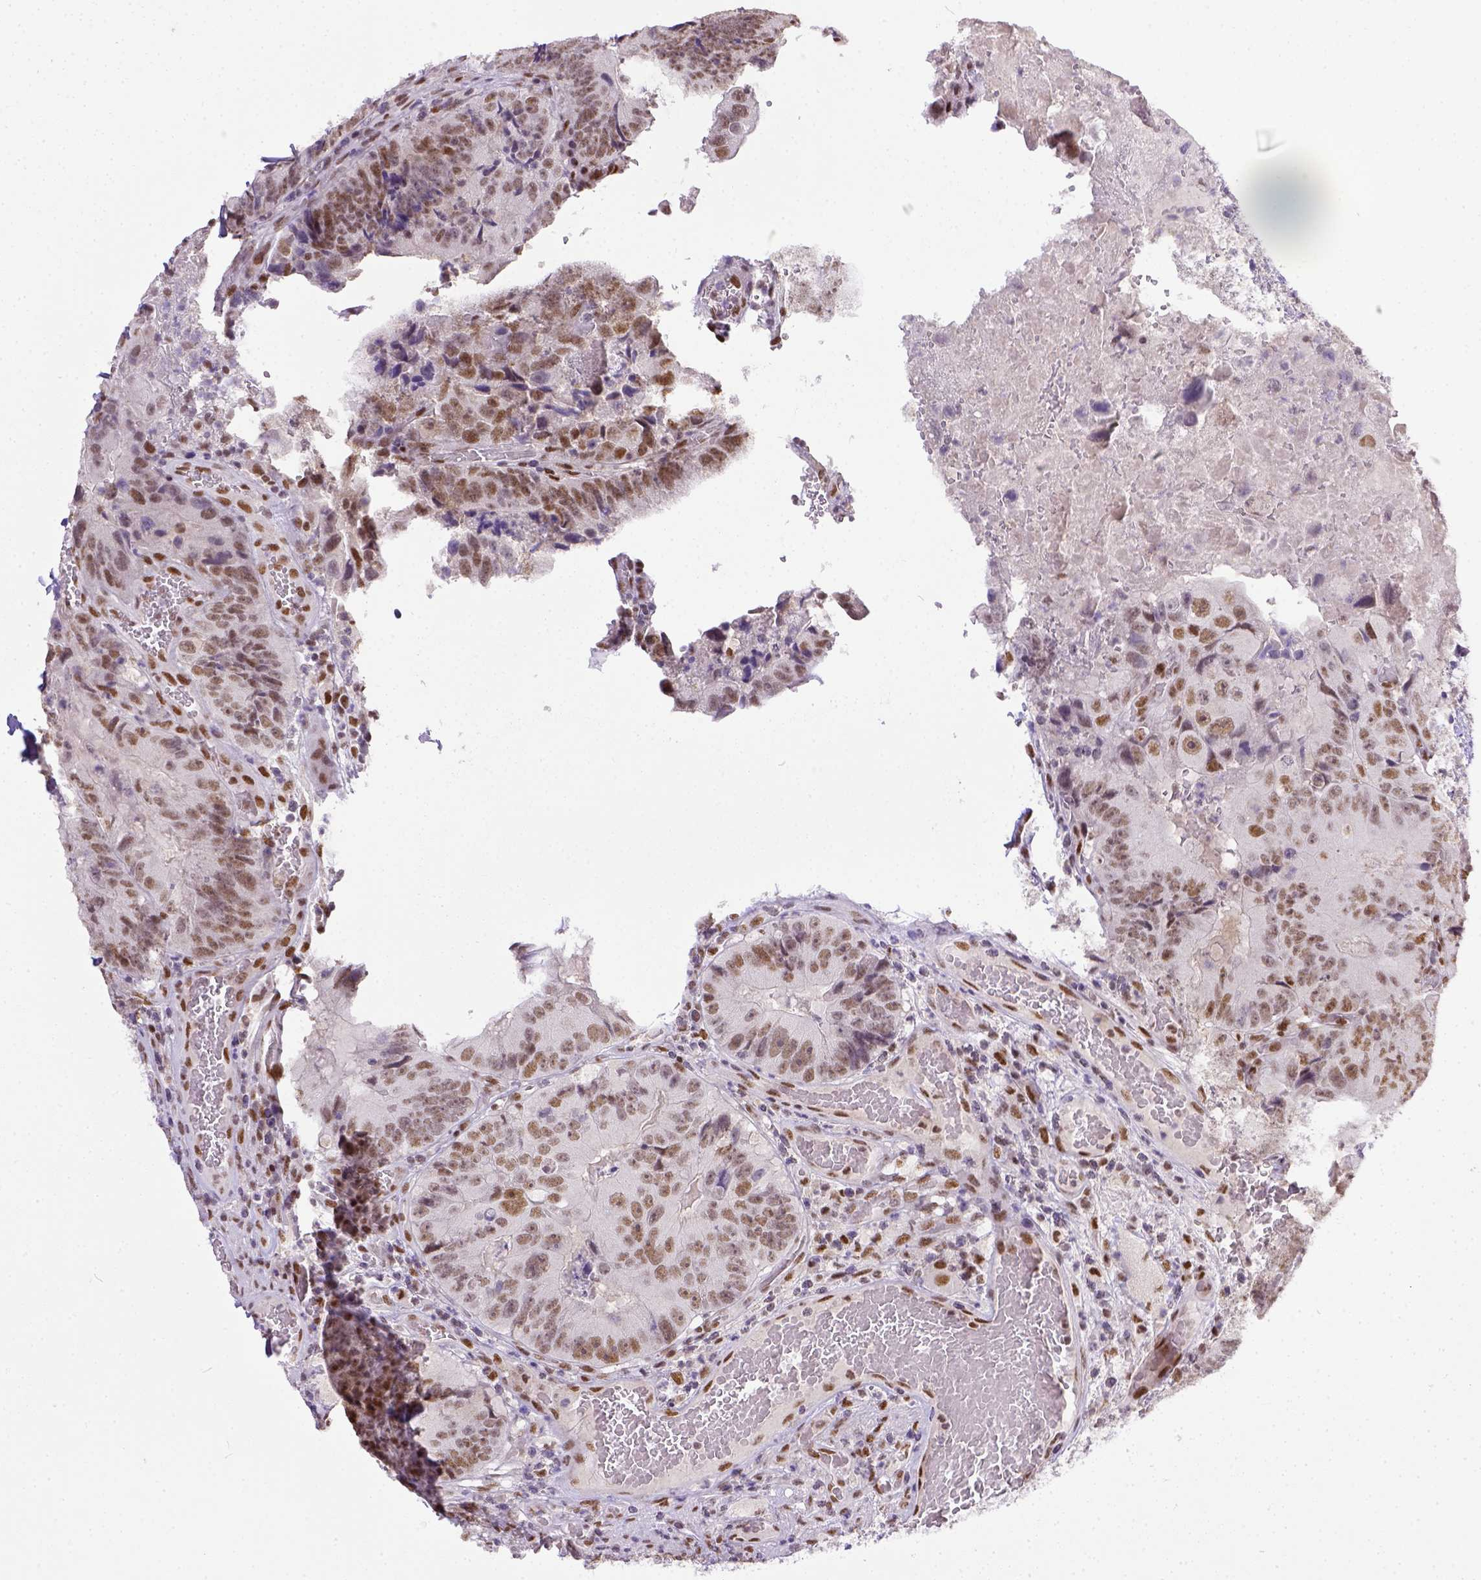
{"staining": {"intensity": "weak", "quantity": ">75%", "location": "nuclear"}, "tissue": "colorectal cancer", "cell_type": "Tumor cells", "image_type": "cancer", "snomed": [{"axis": "morphology", "description": "Adenocarcinoma, NOS"}, {"axis": "topography", "description": "Colon"}], "caption": "A brown stain highlights weak nuclear expression of a protein in human colorectal cancer tumor cells.", "gene": "ERCC1", "patient": {"sex": "female", "age": 86}}